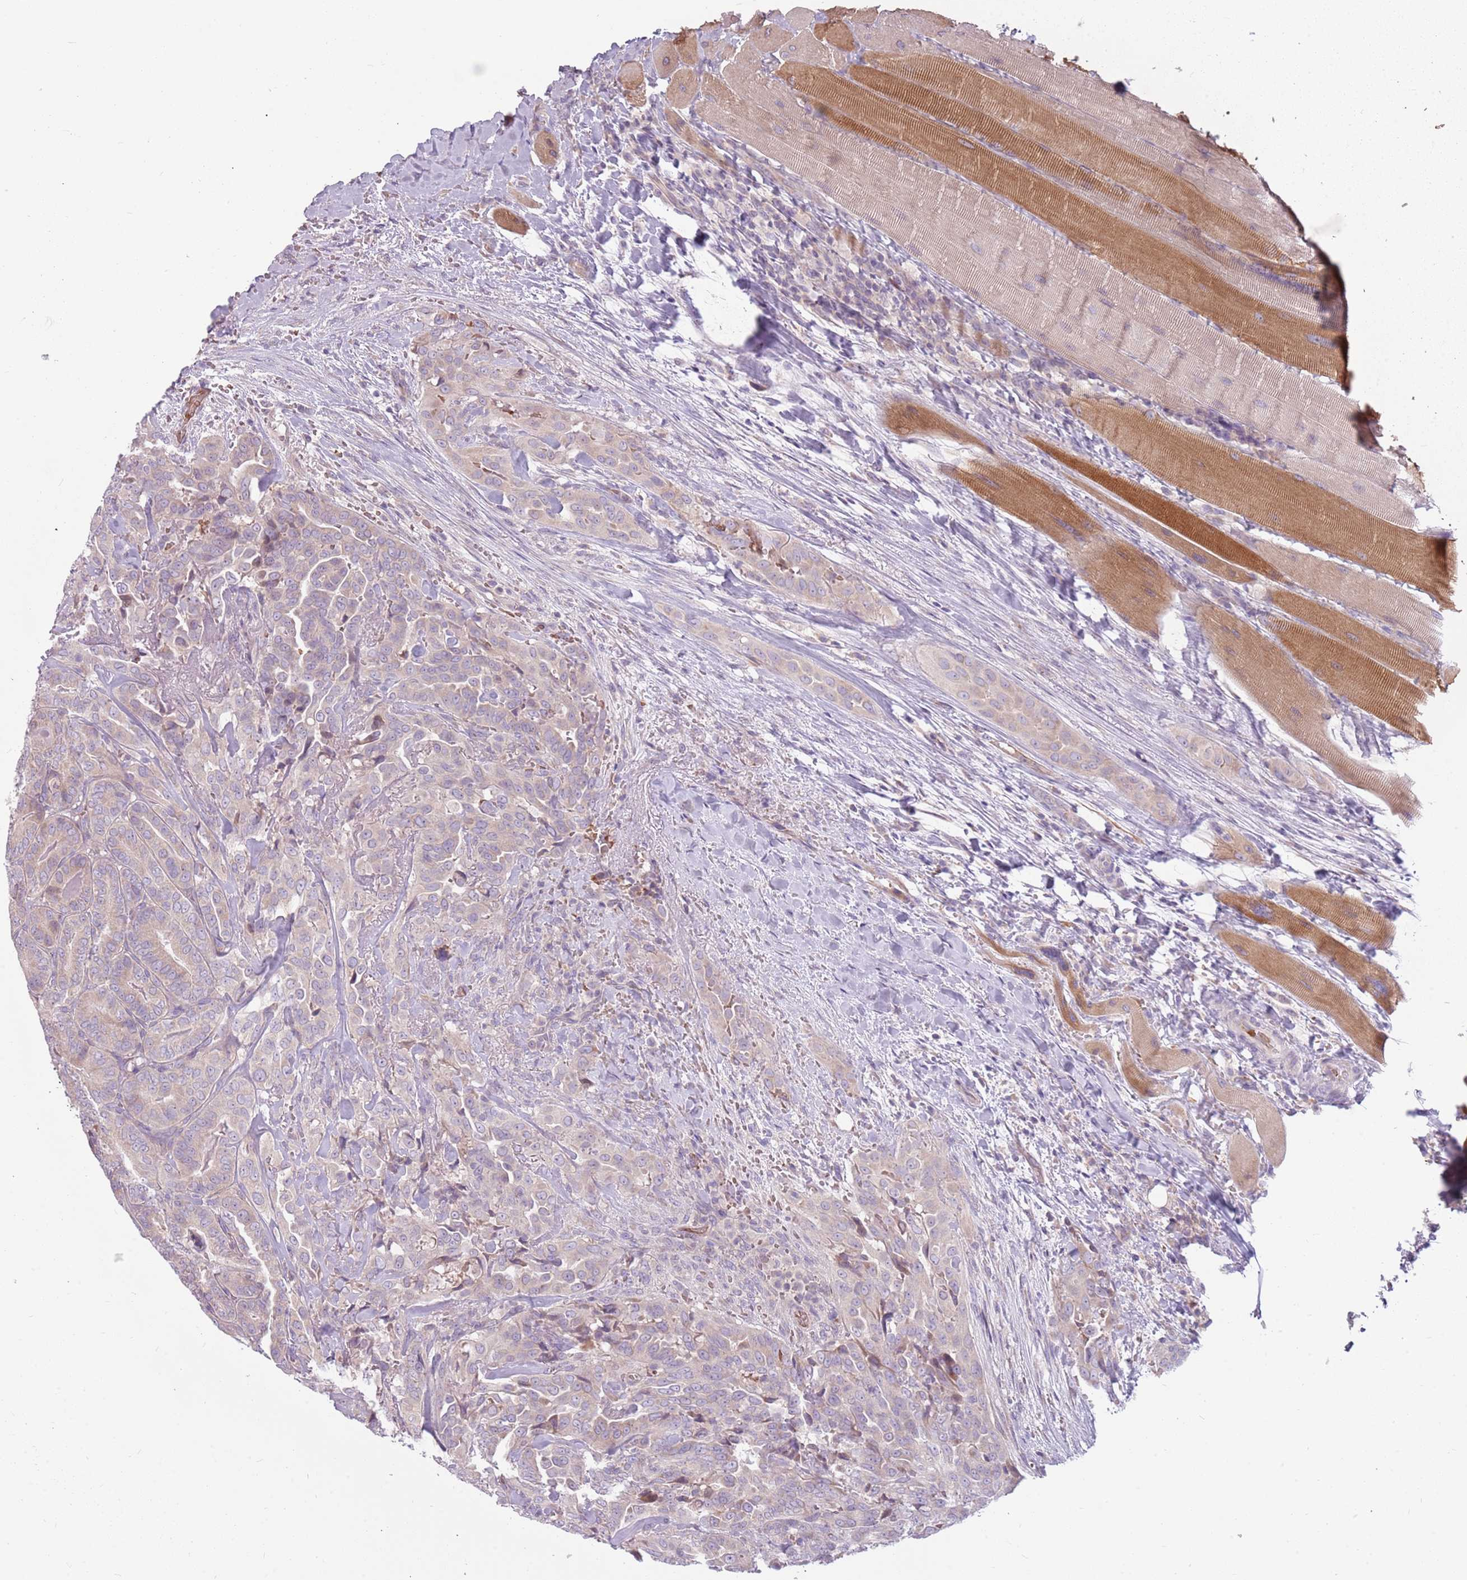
{"staining": {"intensity": "weak", "quantity": "25%-75%", "location": "cytoplasmic/membranous"}, "tissue": "thyroid cancer", "cell_type": "Tumor cells", "image_type": "cancer", "snomed": [{"axis": "morphology", "description": "Papillary adenocarcinoma, NOS"}, {"axis": "topography", "description": "Thyroid gland"}], "caption": "Papillary adenocarcinoma (thyroid) tissue exhibits weak cytoplasmic/membranous positivity in approximately 25%-75% of tumor cells", "gene": "HSPA14", "patient": {"sex": "male", "age": 61}}